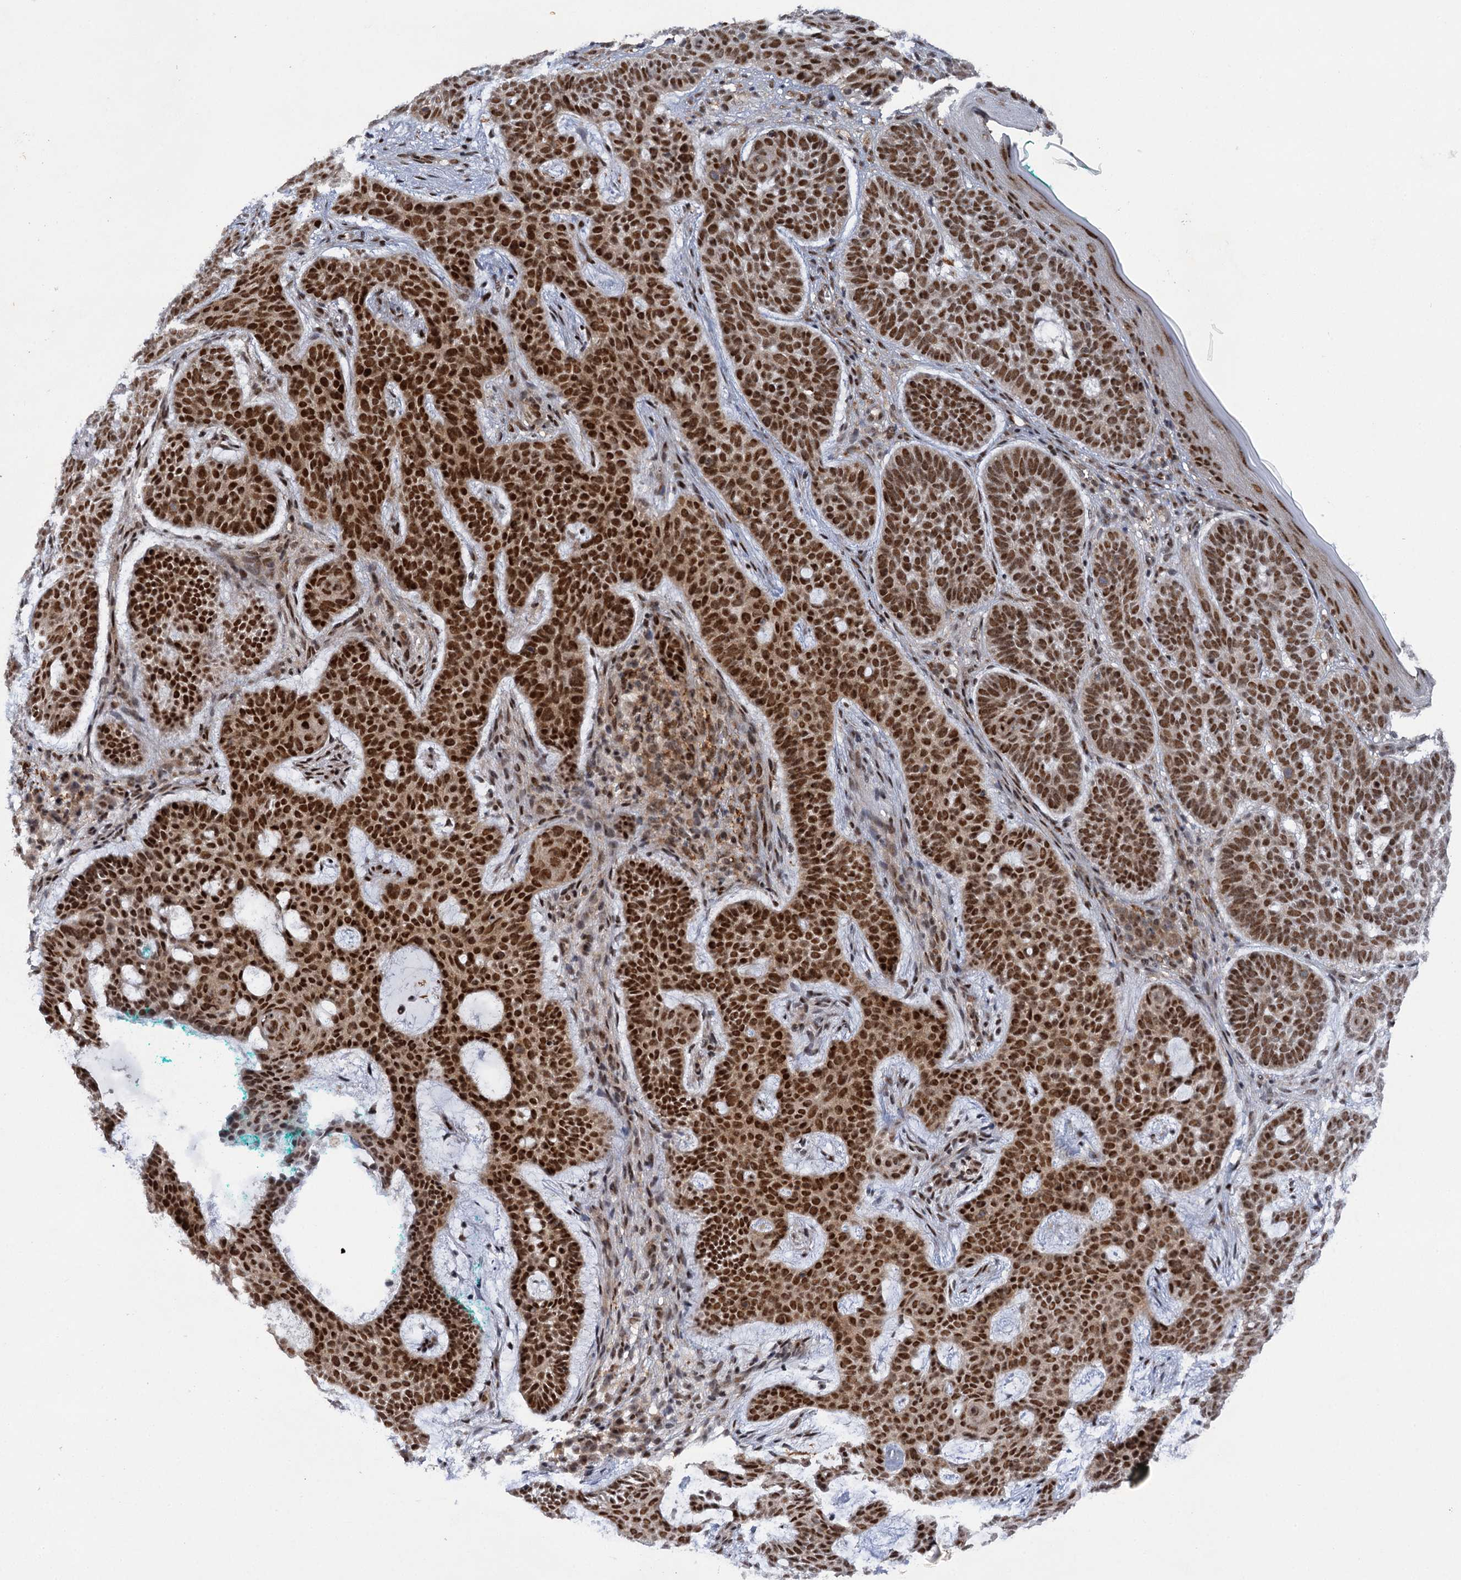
{"staining": {"intensity": "strong", "quantity": ">75%", "location": "nuclear"}, "tissue": "skin cancer", "cell_type": "Tumor cells", "image_type": "cancer", "snomed": [{"axis": "morphology", "description": "Basal cell carcinoma"}, {"axis": "topography", "description": "Skin"}], "caption": "Protein expression analysis of skin basal cell carcinoma displays strong nuclear staining in approximately >75% of tumor cells.", "gene": "BUD13", "patient": {"sex": "male", "age": 85}}